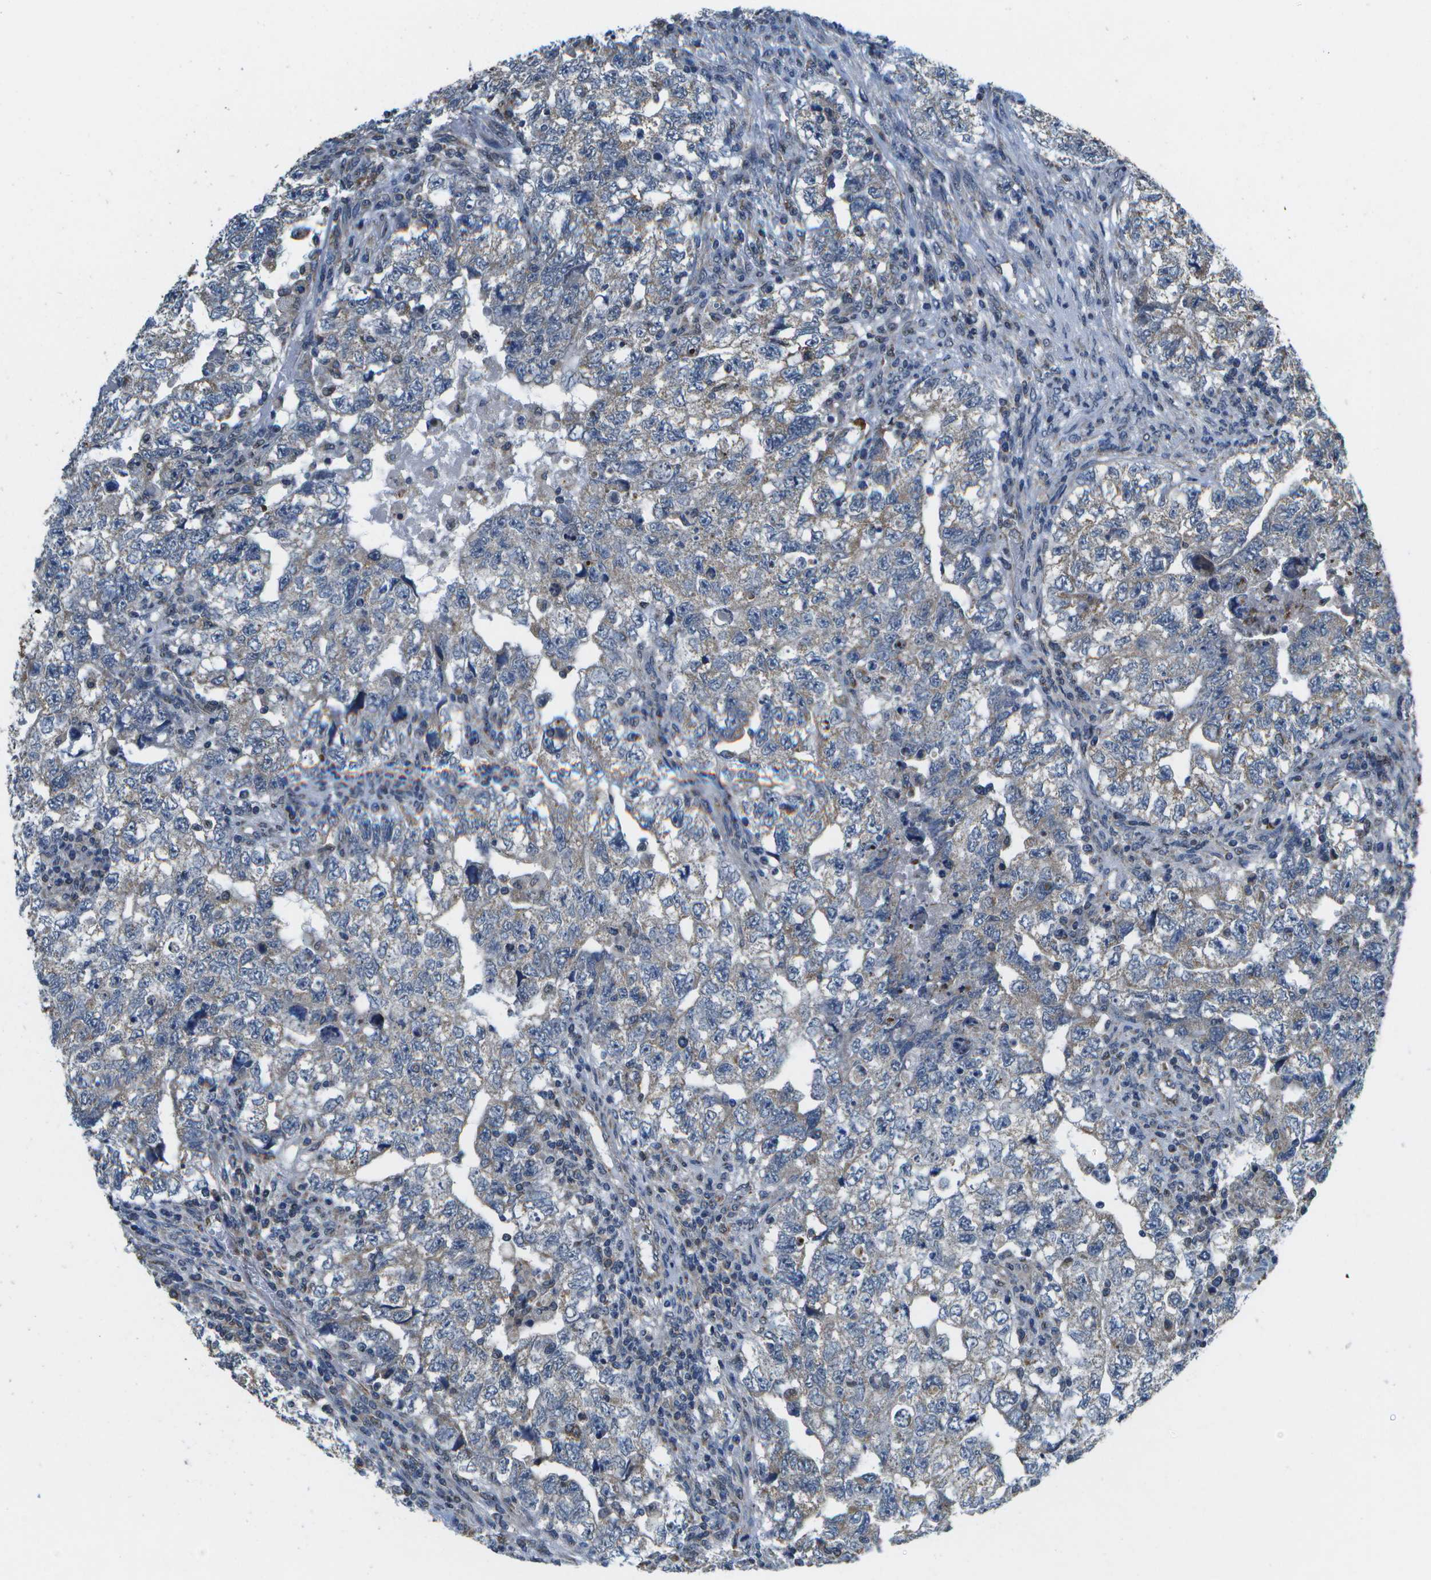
{"staining": {"intensity": "weak", "quantity": "25%-75%", "location": "cytoplasmic/membranous"}, "tissue": "testis cancer", "cell_type": "Tumor cells", "image_type": "cancer", "snomed": [{"axis": "morphology", "description": "Carcinoma, Embryonal, NOS"}, {"axis": "topography", "description": "Testis"}], "caption": "Protein expression analysis of human testis cancer reveals weak cytoplasmic/membranous expression in approximately 25%-75% of tumor cells.", "gene": "GALNT15", "patient": {"sex": "male", "age": 36}}